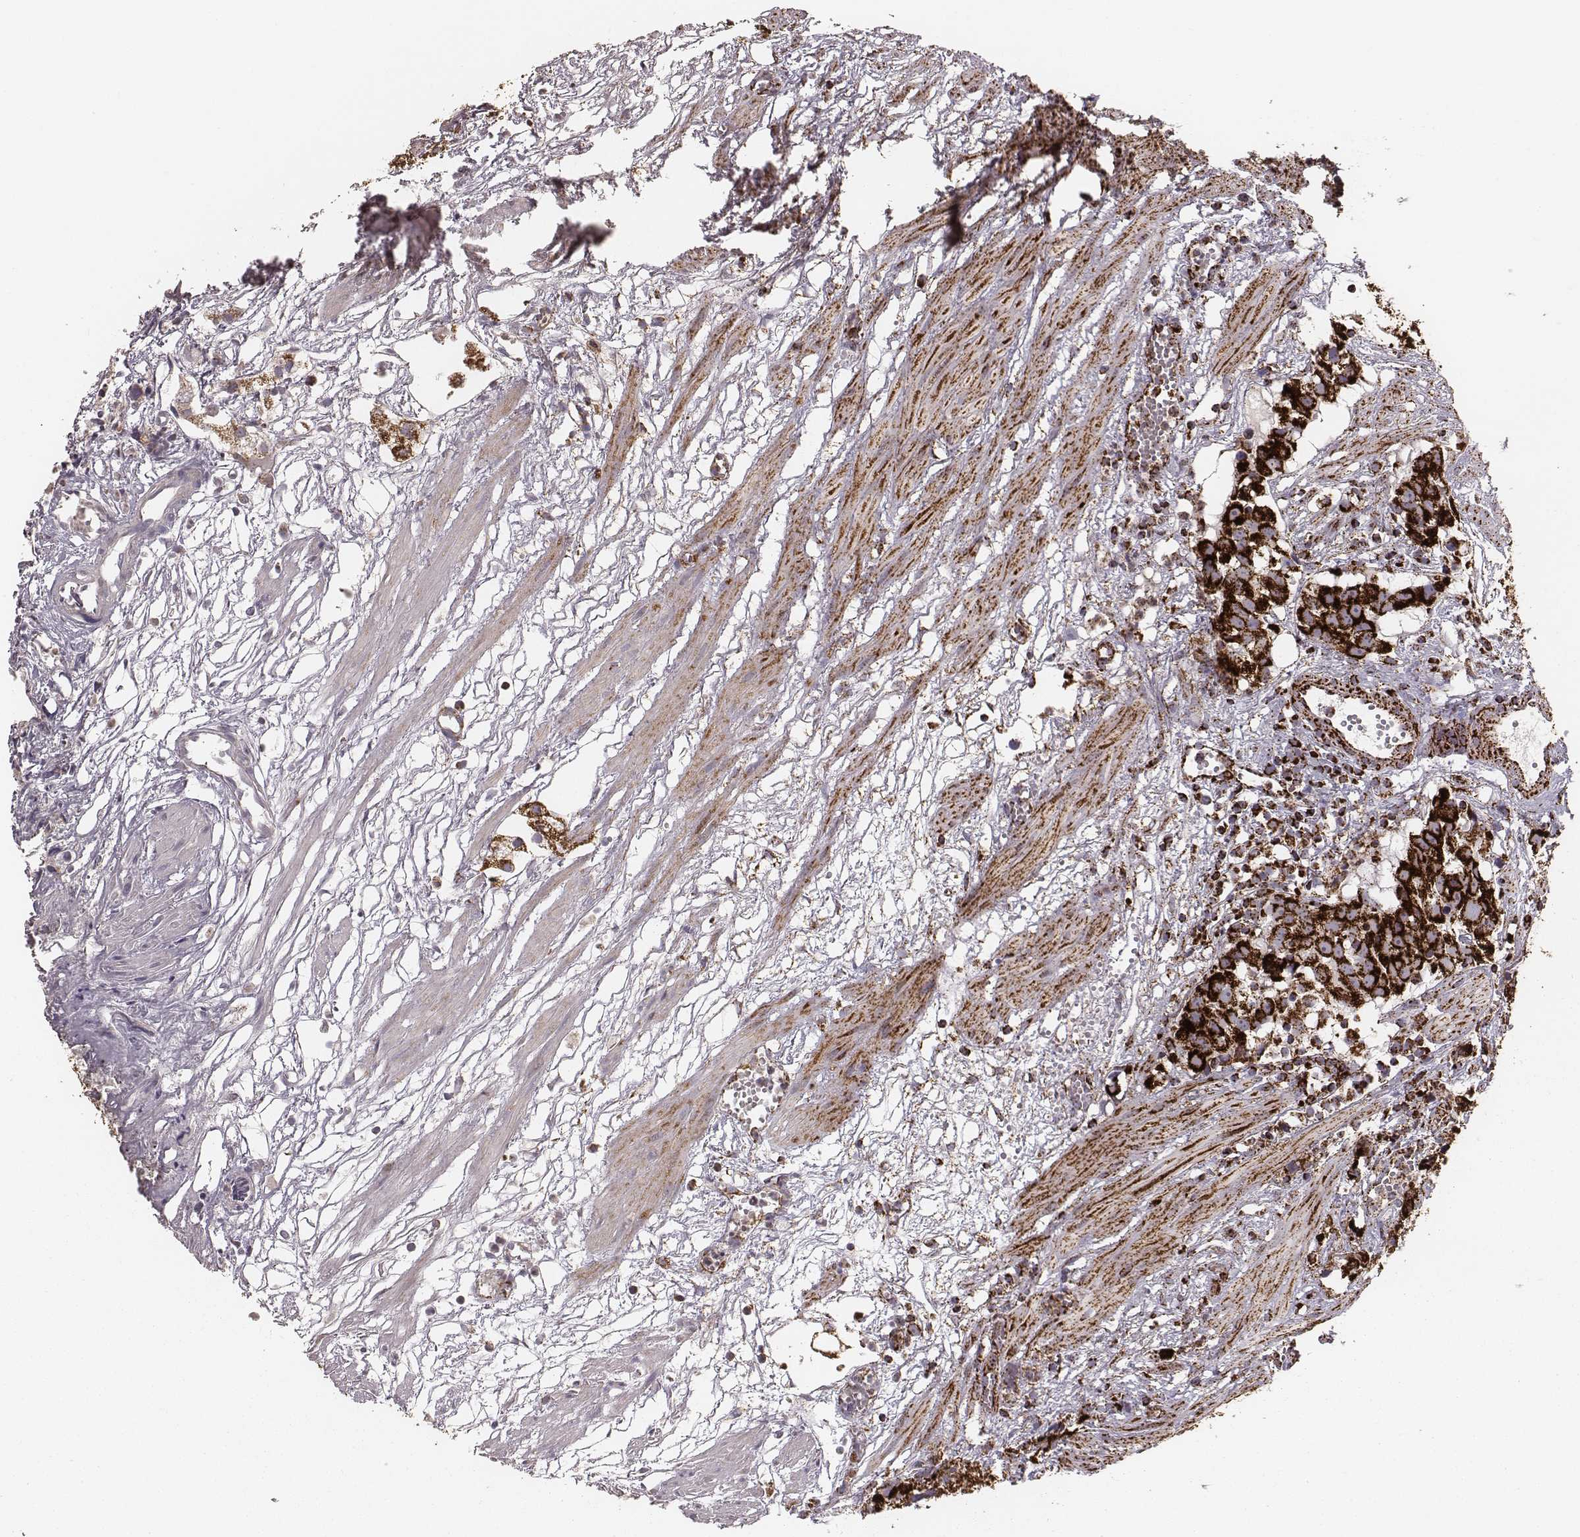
{"staining": {"intensity": "strong", "quantity": ">75%", "location": "cytoplasmic/membranous"}, "tissue": "prostate cancer", "cell_type": "Tumor cells", "image_type": "cancer", "snomed": [{"axis": "morphology", "description": "Adenocarcinoma, High grade"}, {"axis": "topography", "description": "Prostate"}], "caption": "High-grade adenocarcinoma (prostate) stained with DAB IHC reveals high levels of strong cytoplasmic/membranous expression in about >75% of tumor cells.", "gene": "TUFM", "patient": {"sex": "male", "age": 68}}